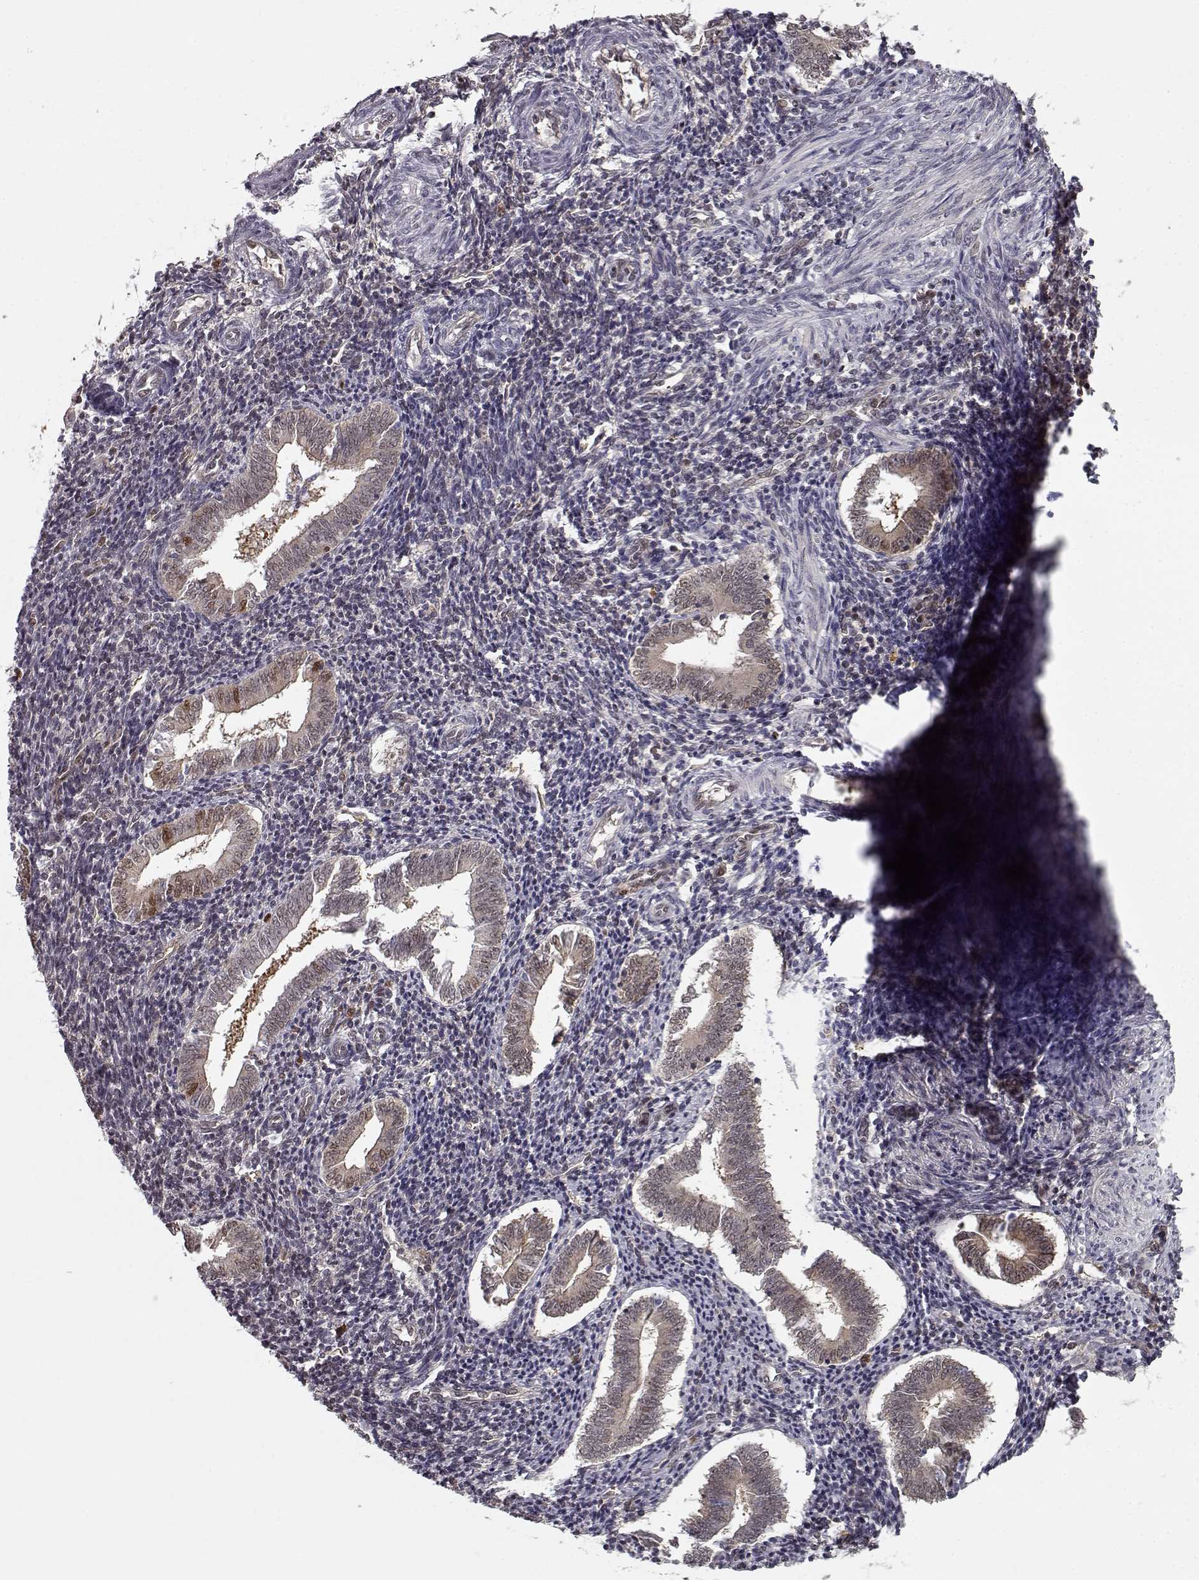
{"staining": {"intensity": "negative", "quantity": "none", "location": "none"}, "tissue": "endometrium", "cell_type": "Cells in endometrial stroma", "image_type": "normal", "snomed": [{"axis": "morphology", "description": "Normal tissue, NOS"}, {"axis": "topography", "description": "Endometrium"}], "caption": "High magnification brightfield microscopy of normal endometrium stained with DAB (3,3'-diaminobenzidine) (brown) and counterstained with hematoxylin (blue): cells in endometrial stroma show no significant positivity. (DAB immunohistochemistry visualized using brightfield microscopy, high magnification).", "gene": "RANBP1", "patient": {"sex": "female", "age": 25}}